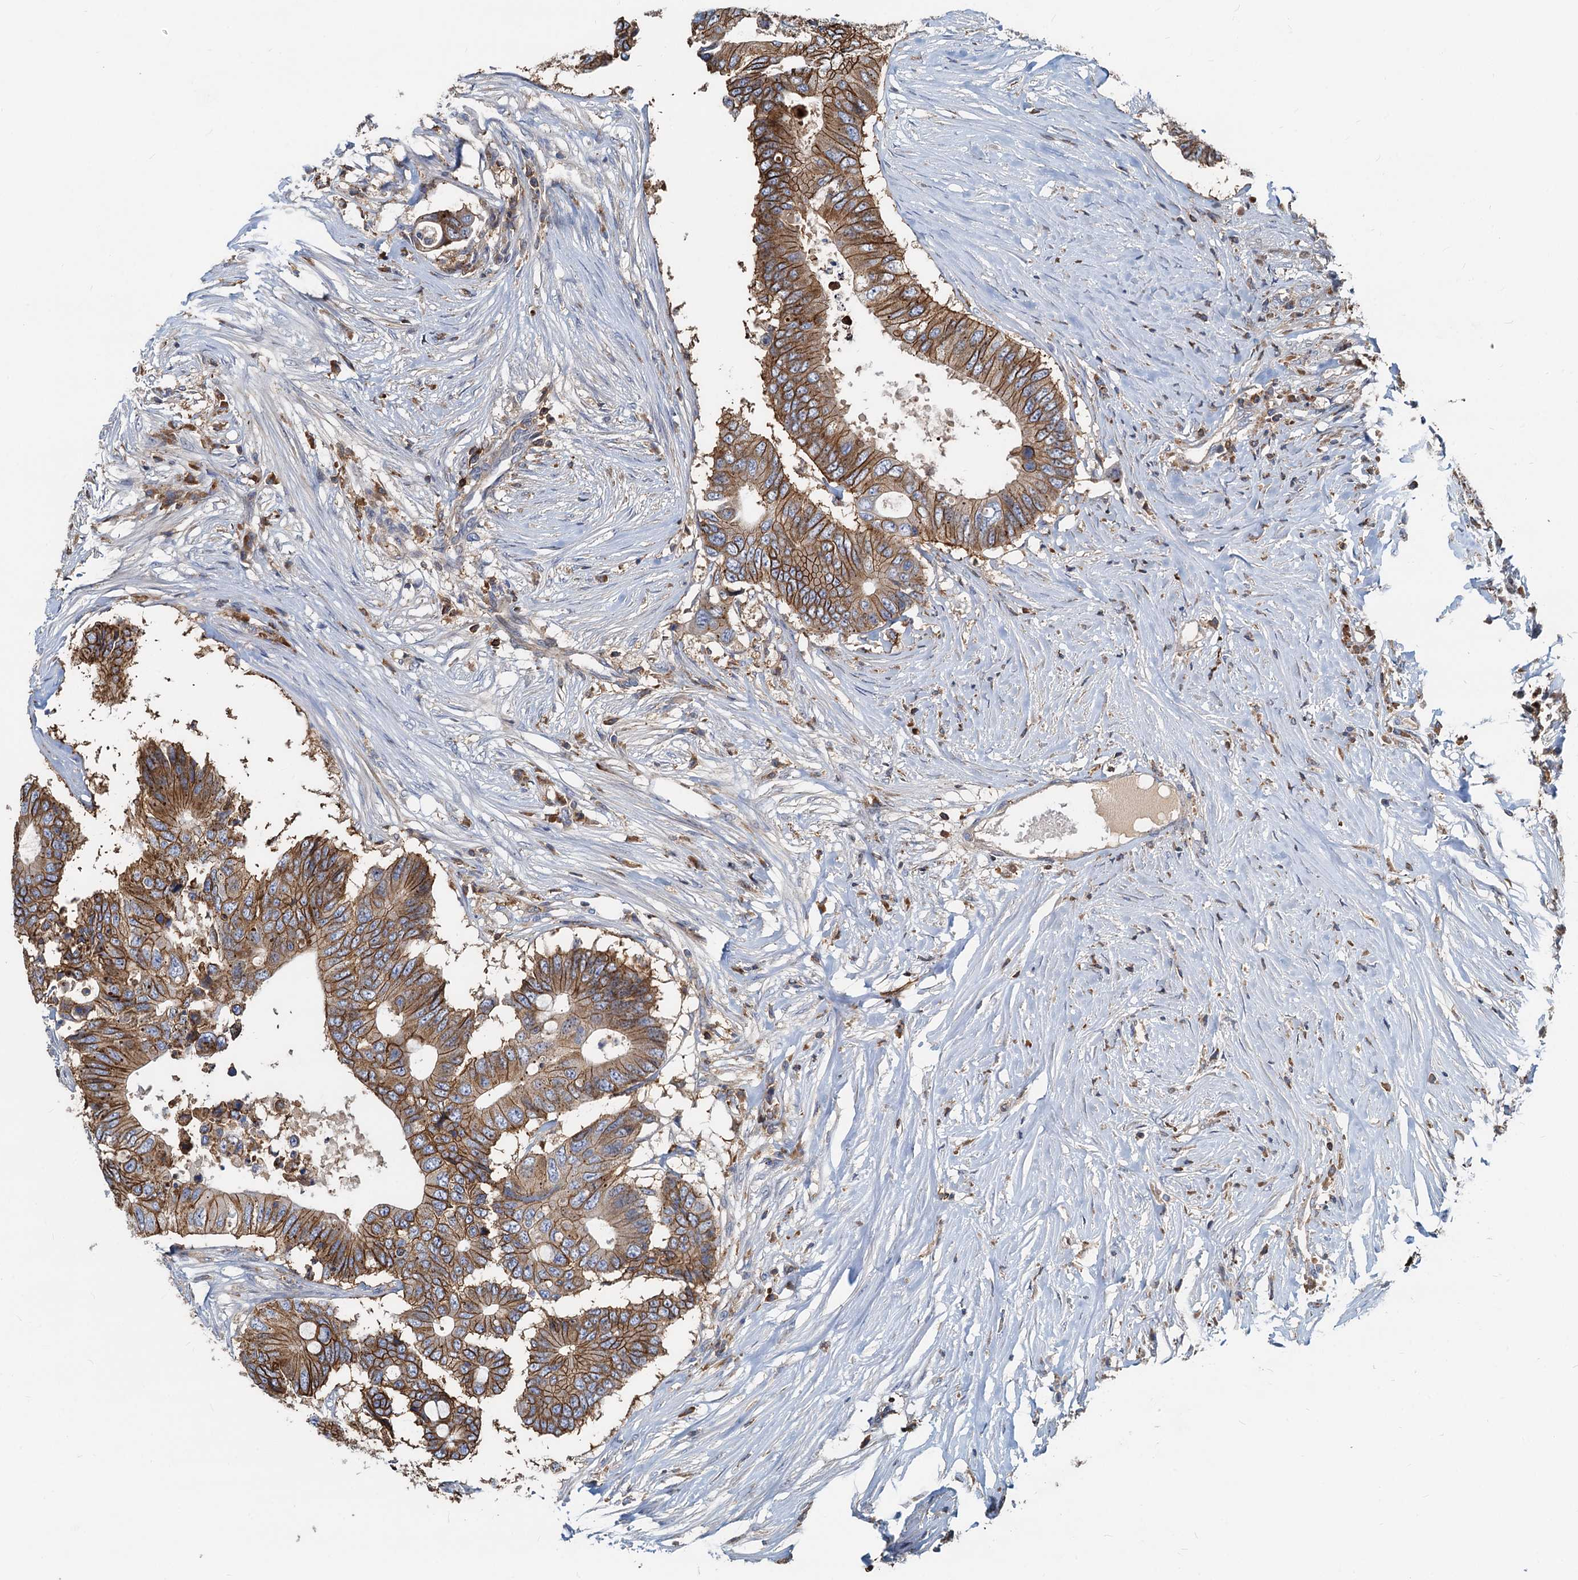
{"staining": {"intensity": "strong", "quantity": ">75%", "location": "cytoplasmic/membranous"}, "tissue": "colorectal cancer", "cell_type": "Tumor cells", "image_type": "cancer", "snomed": [{"axis": "morphology", "description": "Adenocarcinoma, NOS"}, {"axis": "topography", "description": "Colon"}], "caption": "Immunohistochemistry (DAB (3,3'-diaminobenzidine)) staining of colorectal adenocarcinoma exhibits strong cytoplasmic/membranous protein staining in about >75% of tumor cells.", "gene": "LNX2", "patient": {"sex": "male", "age": 71}}